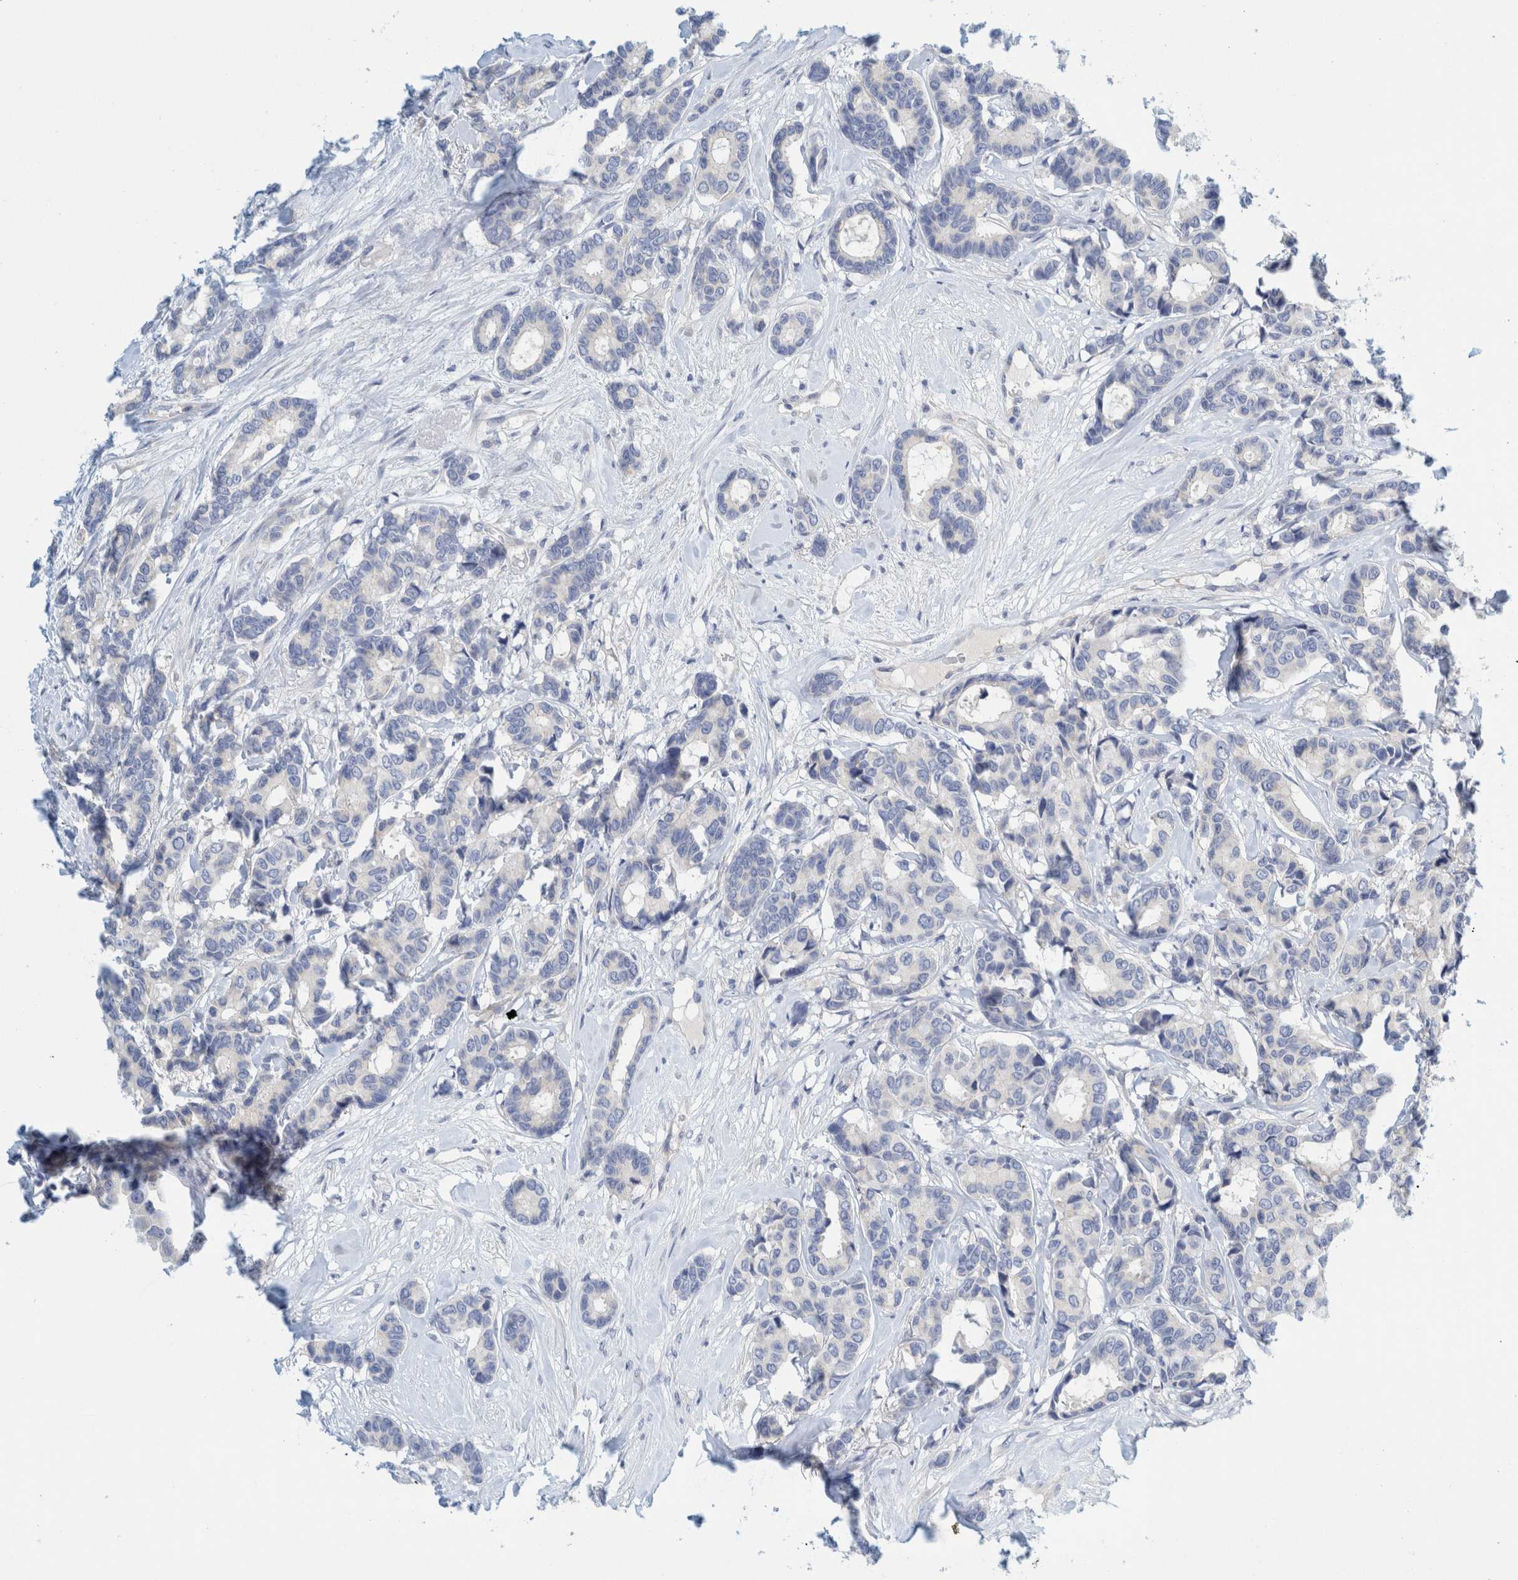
{"staining": {"intensity": "negative", "quantity": "none", "location": "none"}, "tissue": "breast cancer", "cell_type": "Tumor cells", "image_type": "cancer", "snomed": [{"axis": "morphology", "description": "Duct carcinoma"}, {"axis": "topography", "description": "Breast"}], "caption": "Tumor cells are negative for protein expression in human breast cancer (invasive ductal carcinoma).", "gene": "ZNF324B", "patient": {"sex": "female", "age": 87}}